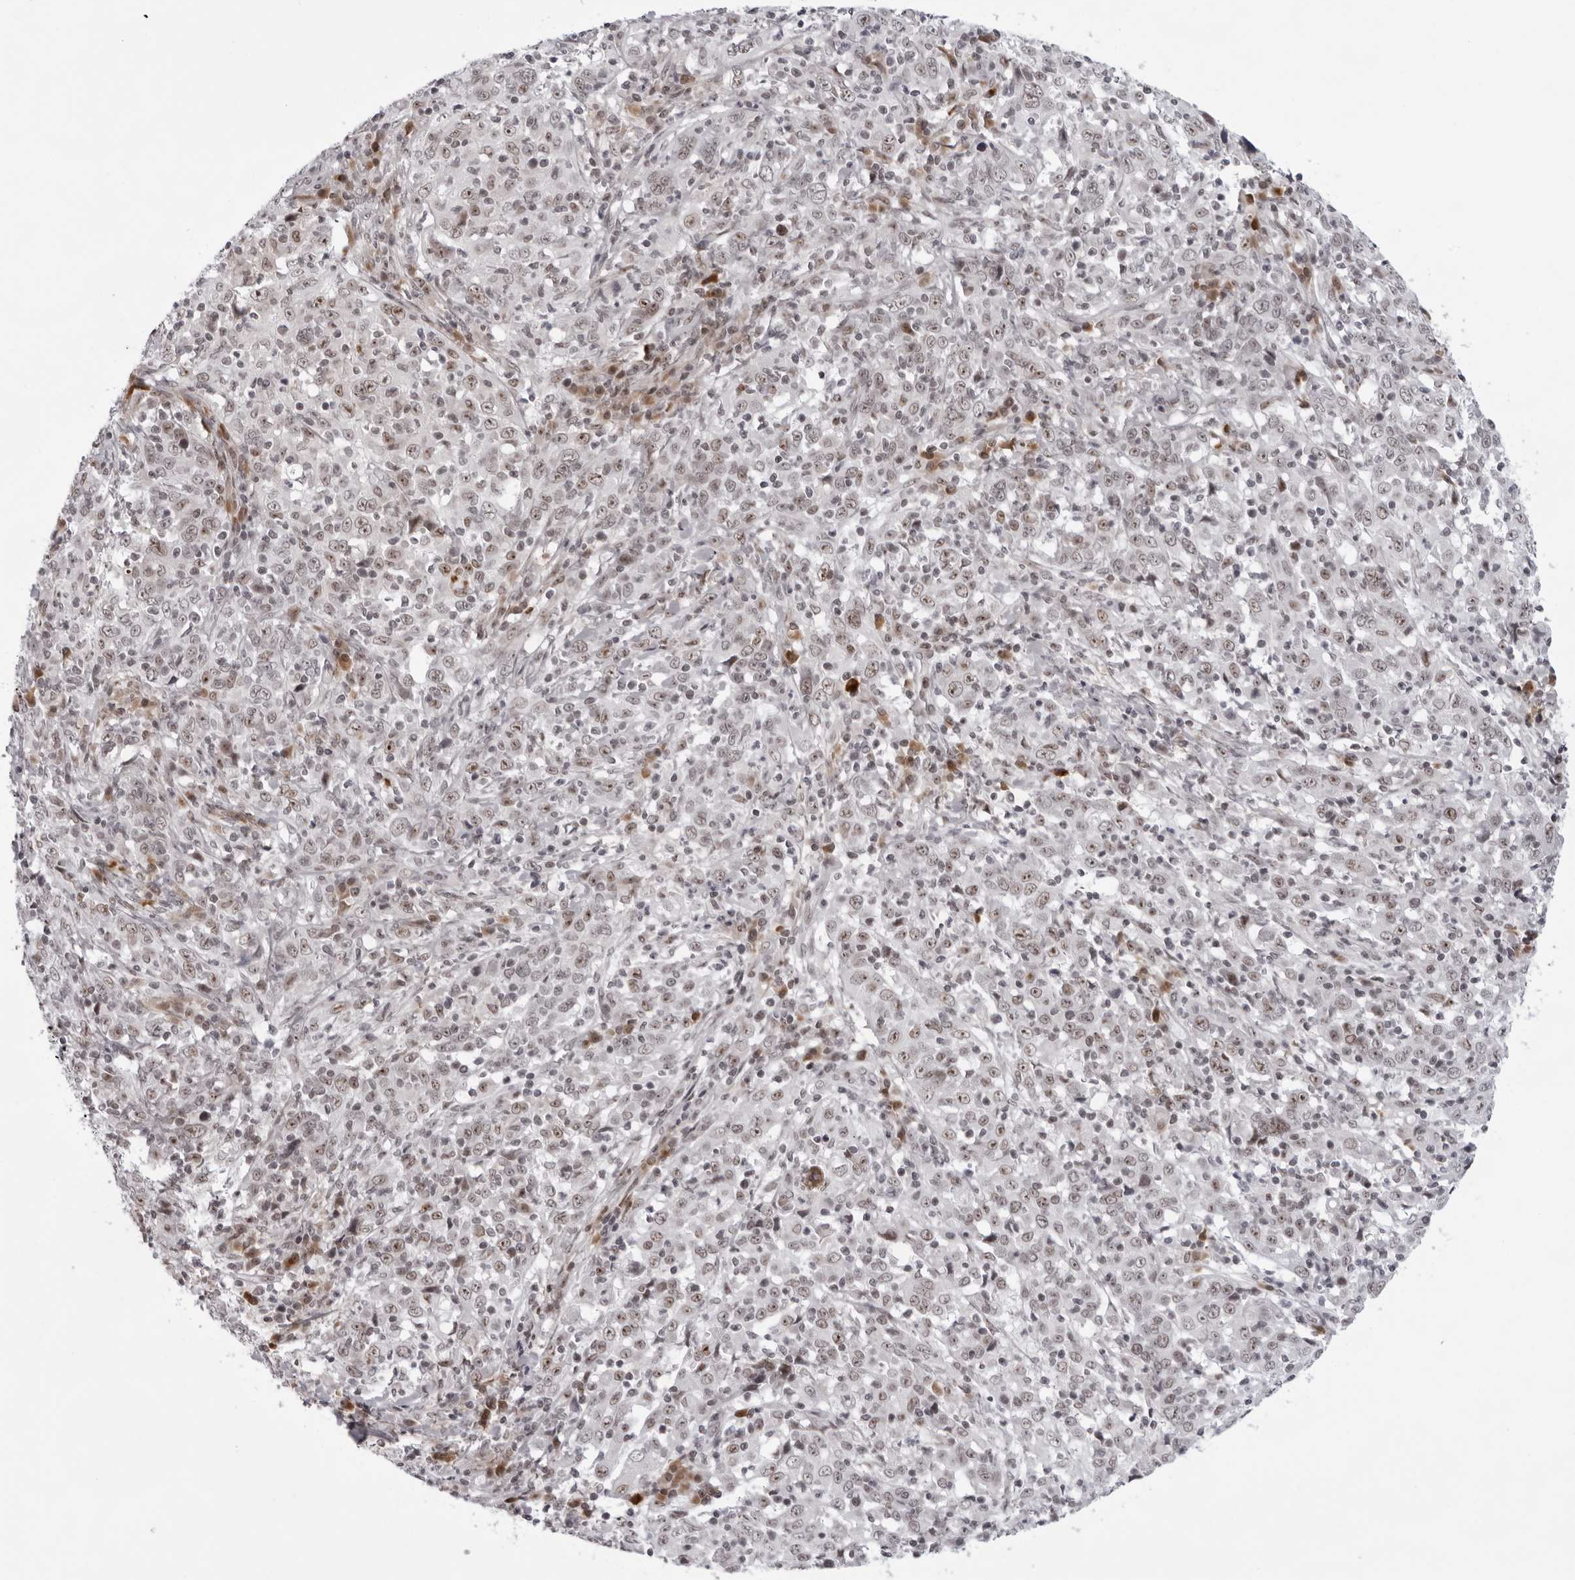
{"staining": {"intensity": "moderate", "quantity": ">75%", "location": "nuclear"}, "tissue": "cervical cancer", "cell_type": "Tumor cells", "image_type": "cancer", "snomed": [{"axis": "morphology", "description": "Squamous cell carcinoma, NOS"}, {"axis": "topography", "description": "Cervix"}], "caption": "Cervical squamous cell carcinoma stained with IHC exhibits moderate nuclear positivity in about >75% of tumor cells.", "gene": "EXOSC10", "patient": {"sex": "female", "age": 46}}